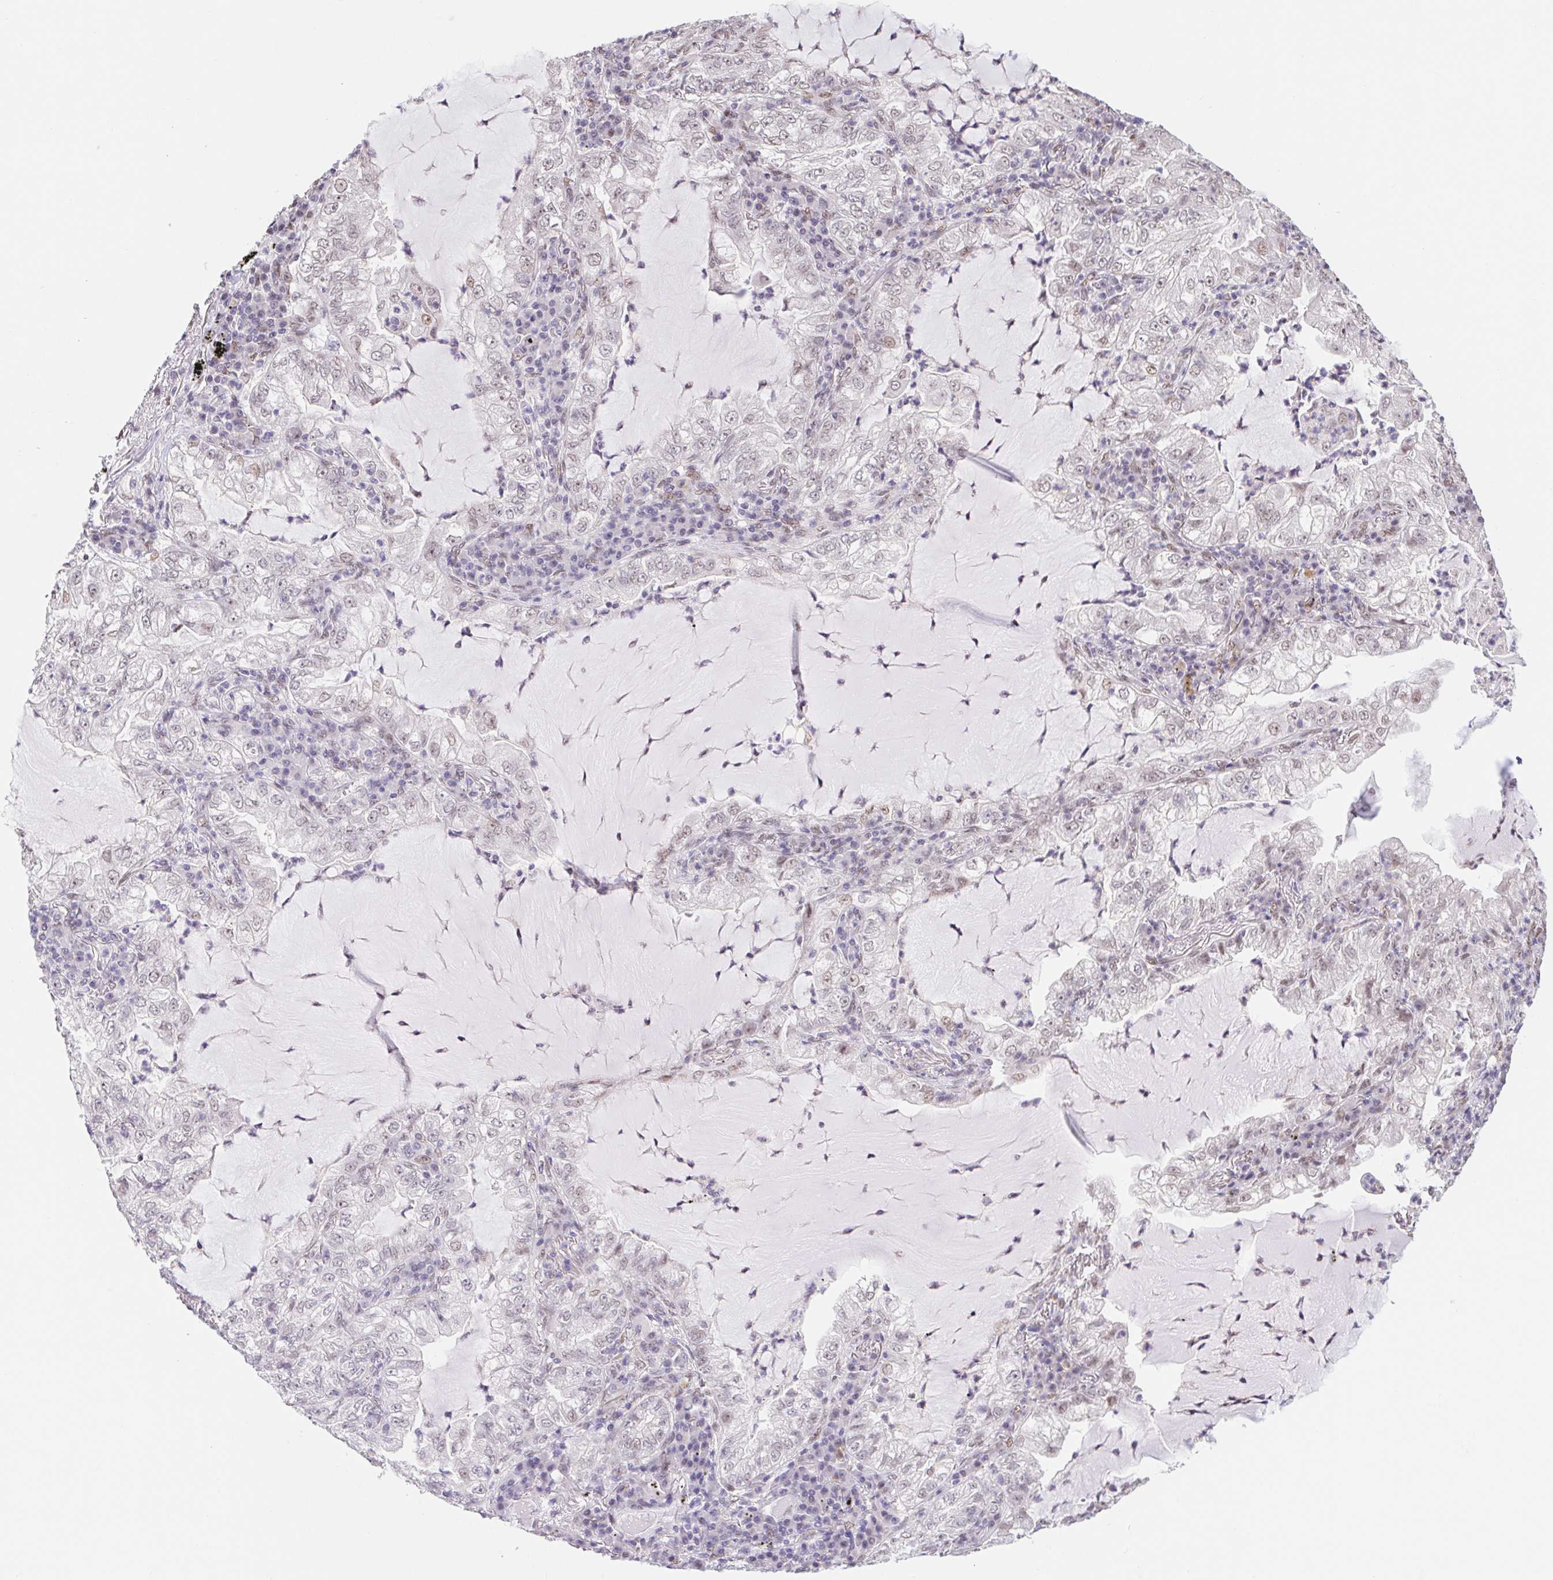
{"staining": {"intensity": "weak", "quantity": "<25%", "location": "nuclear"}, "tissue": "lung cancer", "cell_type": "Tumor cells", "image_type": "cancer", "snomed": [{"axis": "morphology", "description": "Adenocarcinoma, NOS"}, {"axis": "topography", "description": "Lung"}], "caption": "Tumor cells are negative for brown protein staining in lung adenocarcinoma.", "gene": "CAND1", "patient": {"sex": "female", "age": 73}}